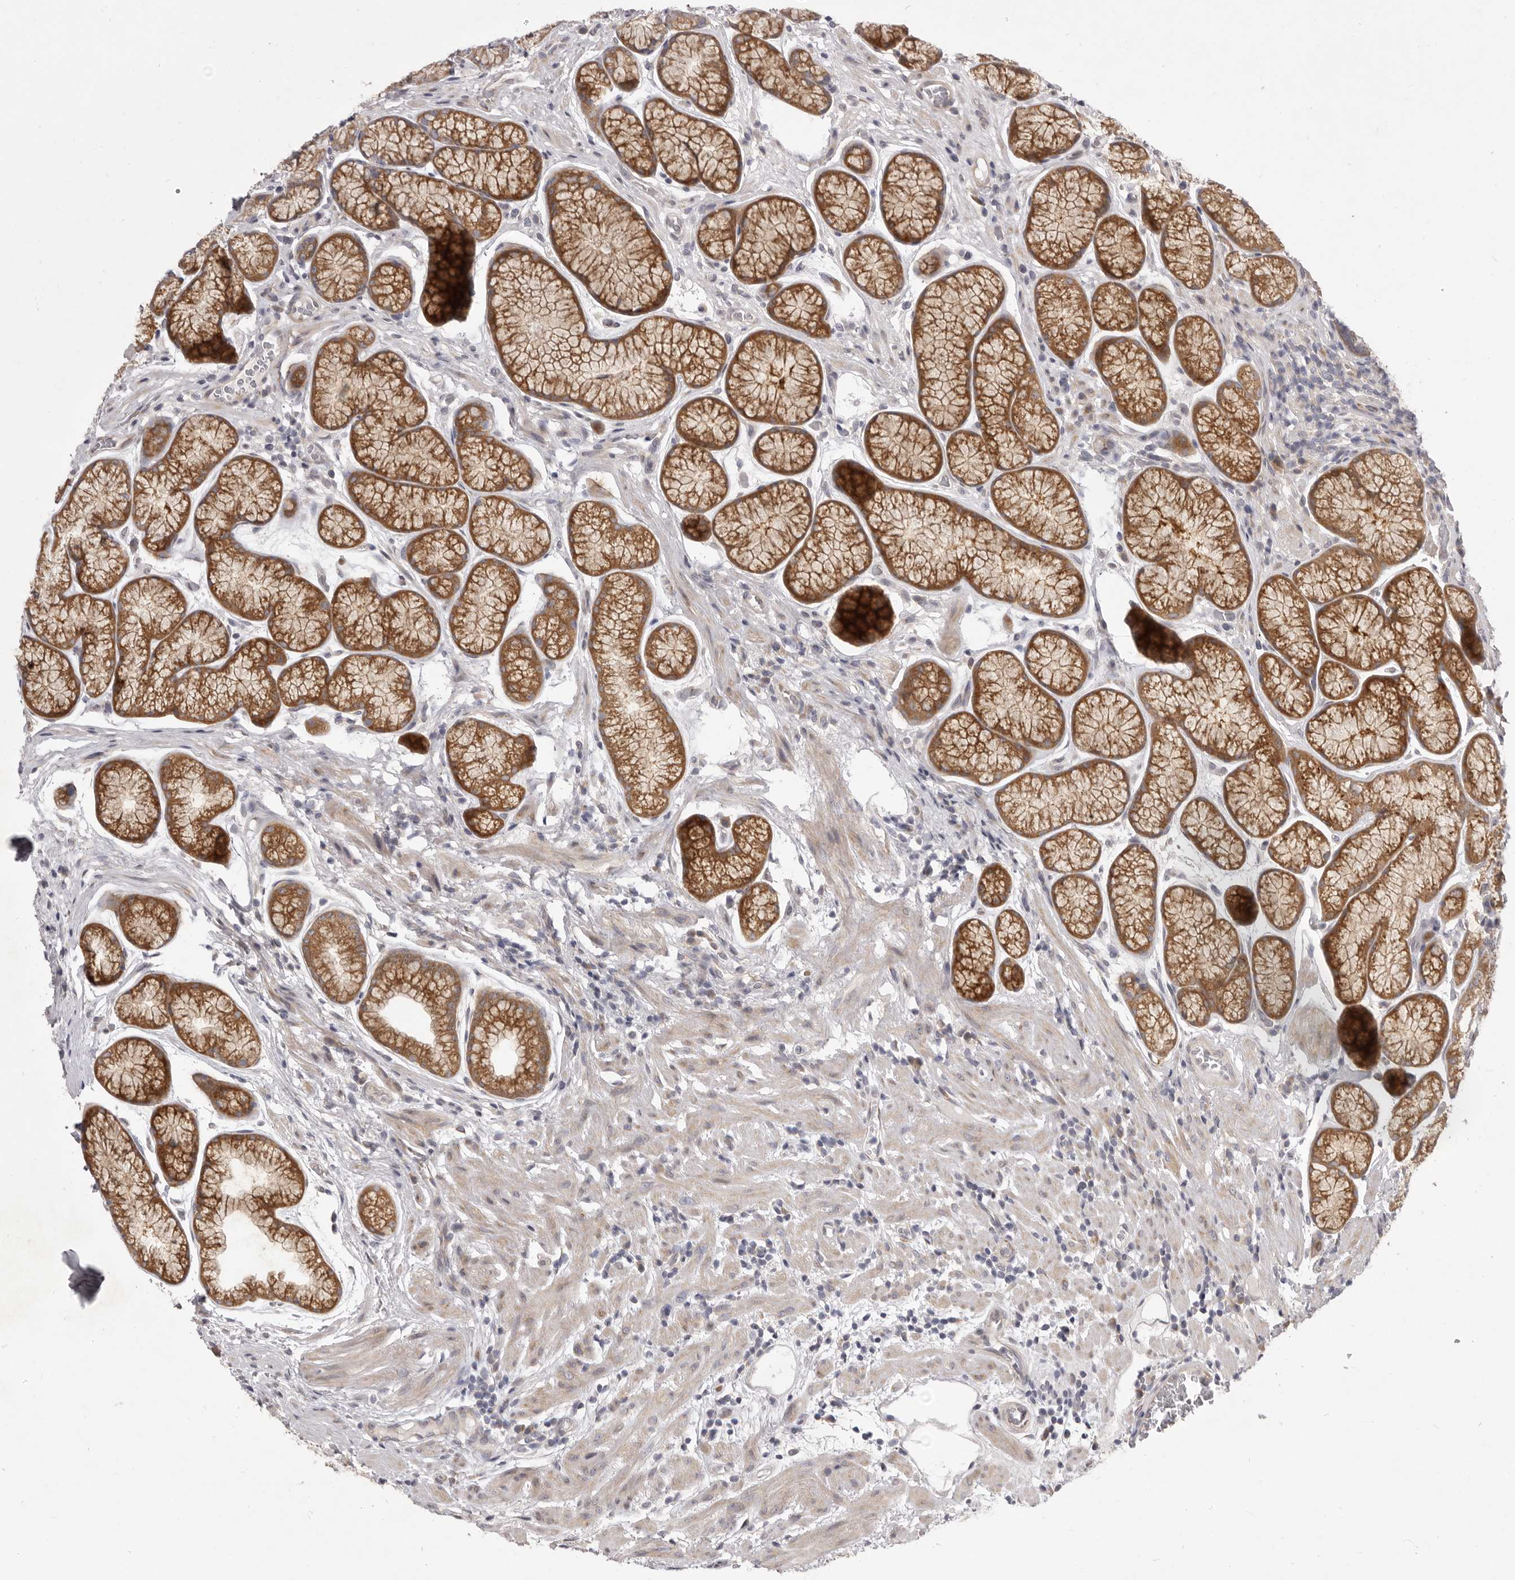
{"staining": {"intensity": "moderate", "quantity": ">75%", "location": "cytoplasmic/membranous"}, "tissue": "stomach", "cell_type": "Glandular cells", "image_type": "normal", "snomed": [{"axis": "morphology", "description": "Normal tissue, NOS"}, {"axis": "topography", "description": "Stomach"}], "caption": "Brown immunohistochemical staining in unremarkable stomach displays moderate cytoplasmic/membranous positivity in approximately >75% of glandular cells.", "gene": "TBC1D8B", "patient": {"sex": "male", "age": 42}}